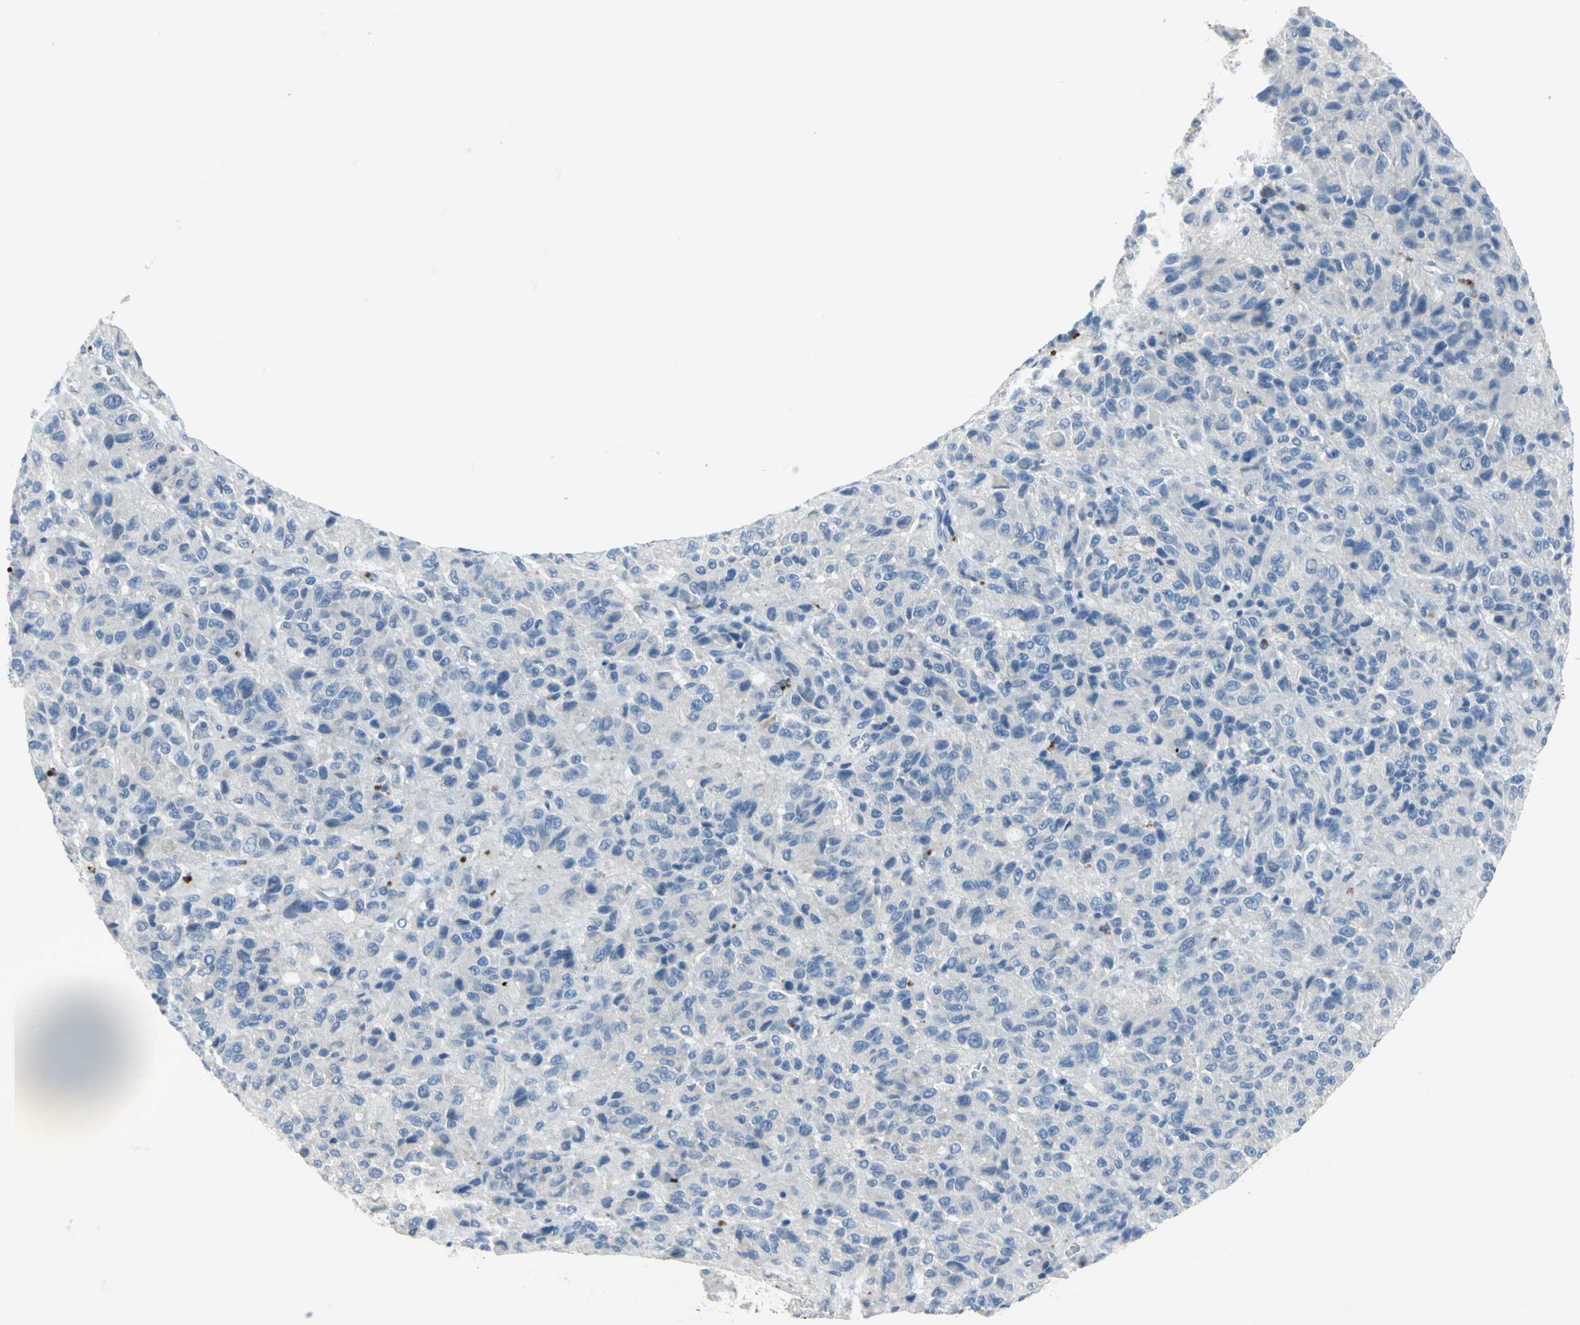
{"staining": {"intensity": "negative", "quantity": "none", "location": "none"}, "tissue": "melanoma", "cell_type": "Tumor cells", "image_type": "cancer", "snomed": [{"axis": "morphology", "description": "Malignant melanoma, Metastatic site"}, {"axis": "topography", "description": "Lung"}], "caption": "Immunohistochemical staining of human melanoma shows no significant positivity in tumor cells.", "gene": "PTGDS", "patient": {"sex": "male", "age": 64}}